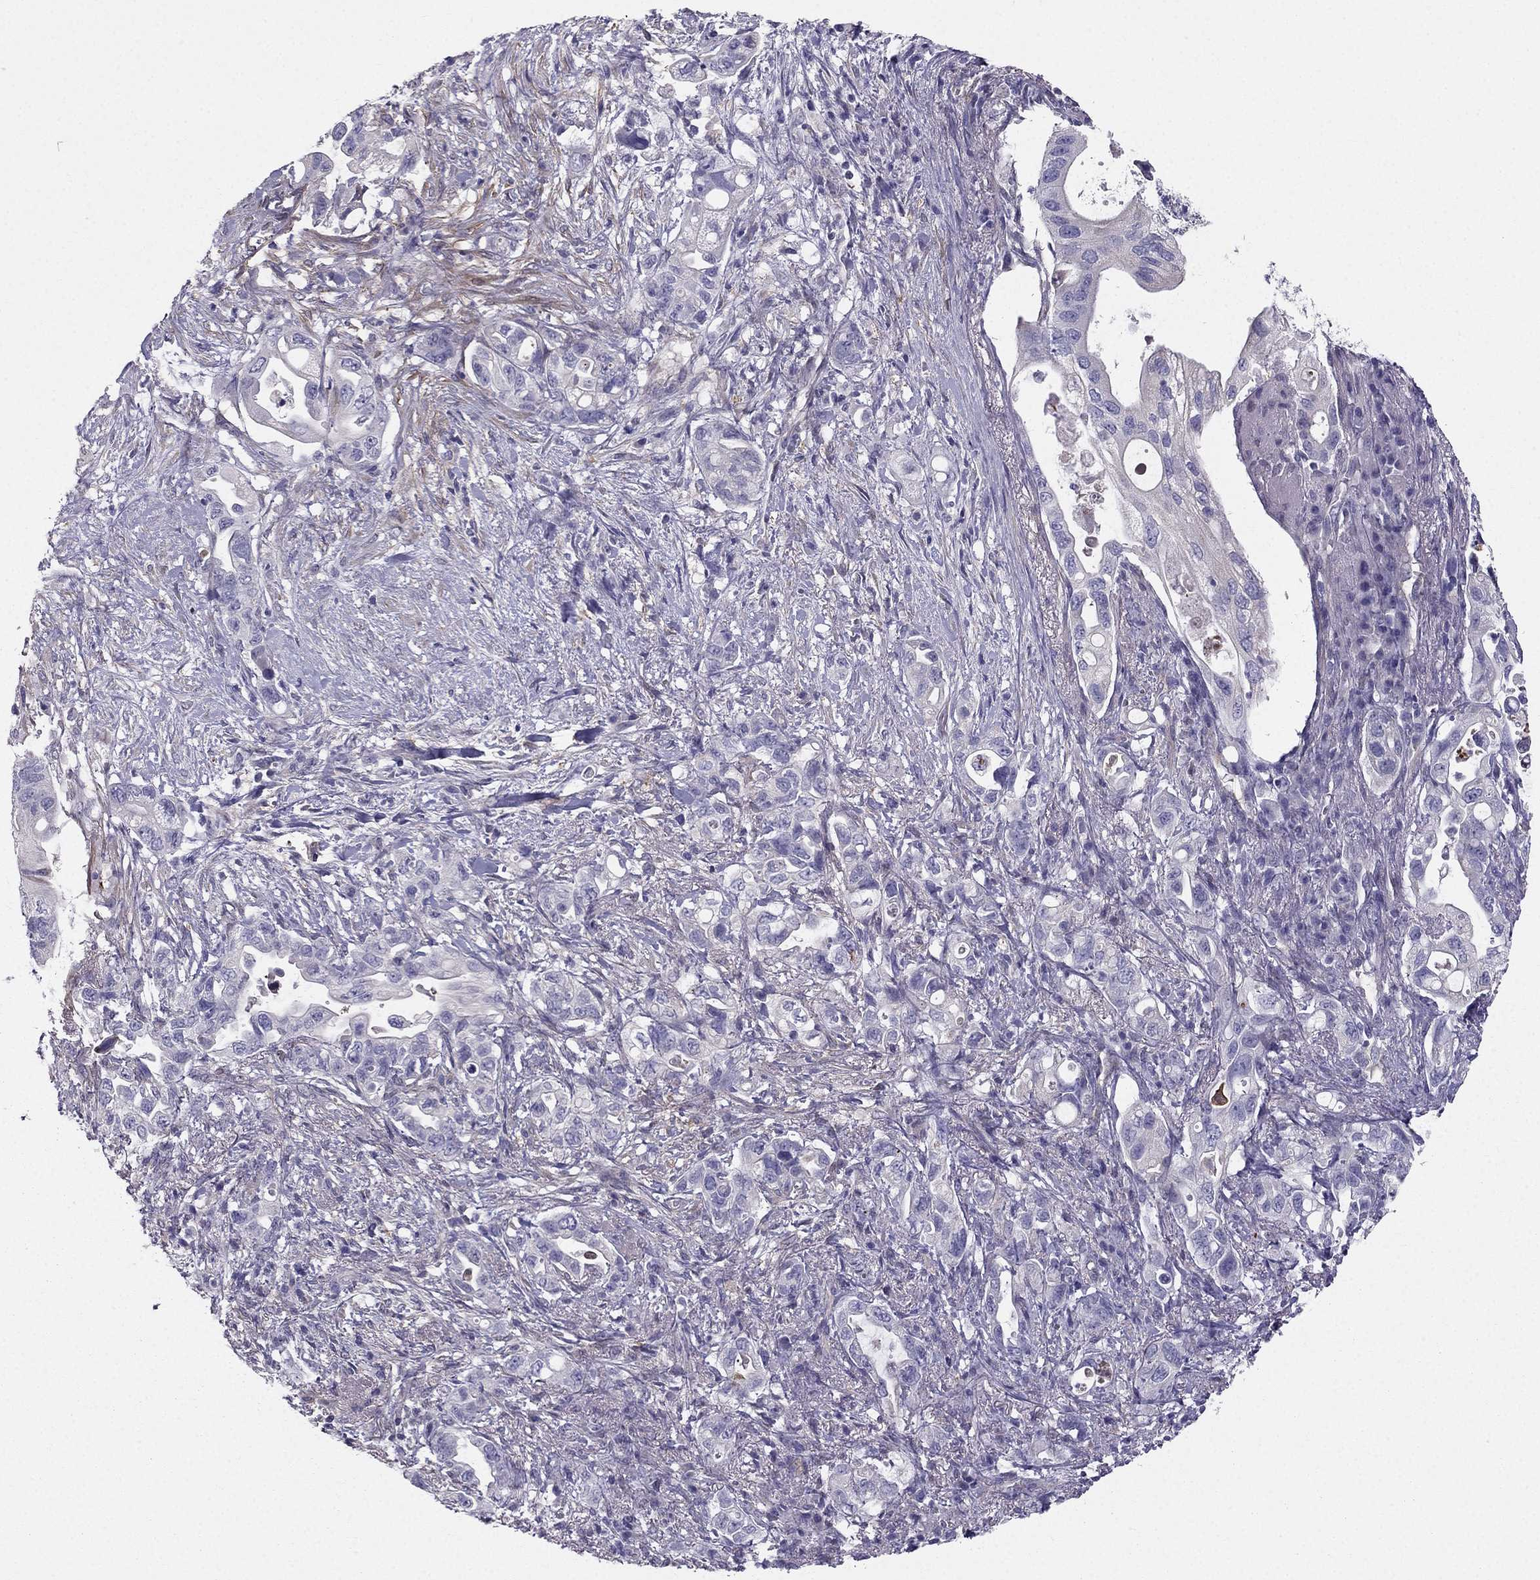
{"staining": {"intensity": "negative", "quantity": "none", "location": "none"}, "tissue": "pancreatic cancer", "cell_type": "Tumor cells", "image_type": "cancer", "snomed": [{"axis": "morphology", "description": "Adenocarcinoma, NOS"}, {"axis": "topography", "description": "Pancreas"}], "caption": "High magnification brightfield microscopy of pancreatic cancer stained with DAB (3,3'-diaminobenzidine) (brown) and counterstained with hematoxylin (blue): tumor cells show no significant expression.", "gene": "SYT5", "patient": {"sex": "female", "age": 72}}